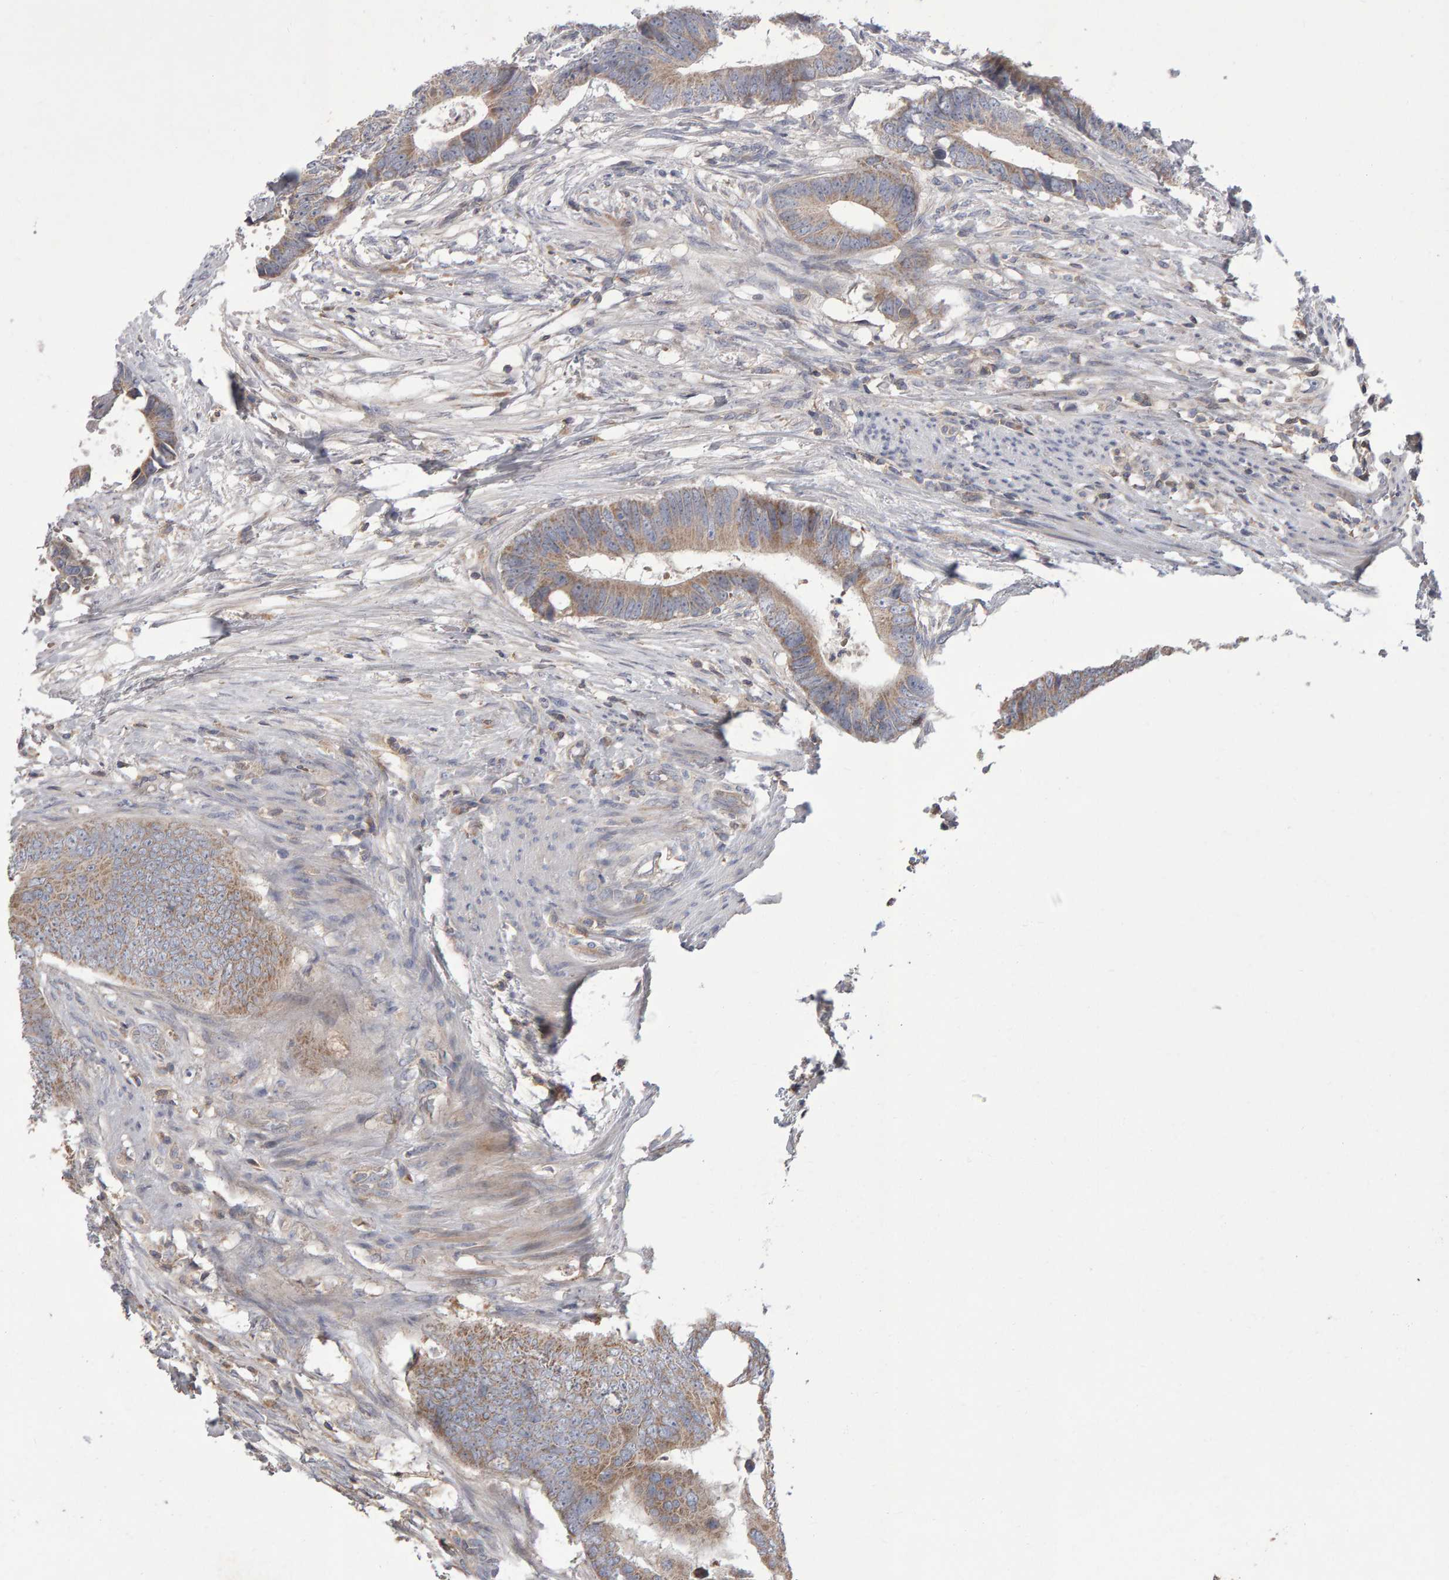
{"staining": {"intensity": "moderate", "quantity": ">75%", "location": "cytoplasmic/membranous"}, "tissue": "colorectal cancer", "cell_type": "Tumor cells", "image_type": "cancer", "snomed": [{"axis": "morphology", "description": "Adenocarcinoma, NOS"}, {"axis": "topography", "description": "Colon"}], "caption": "IHC of colorectal cancer demonstrates medium levels of moderate cytoplasmic/membranous positivity in about >75% of tumor cells.", "gene": "PGS1", "patient": {"sex": "male", "age": 56}}